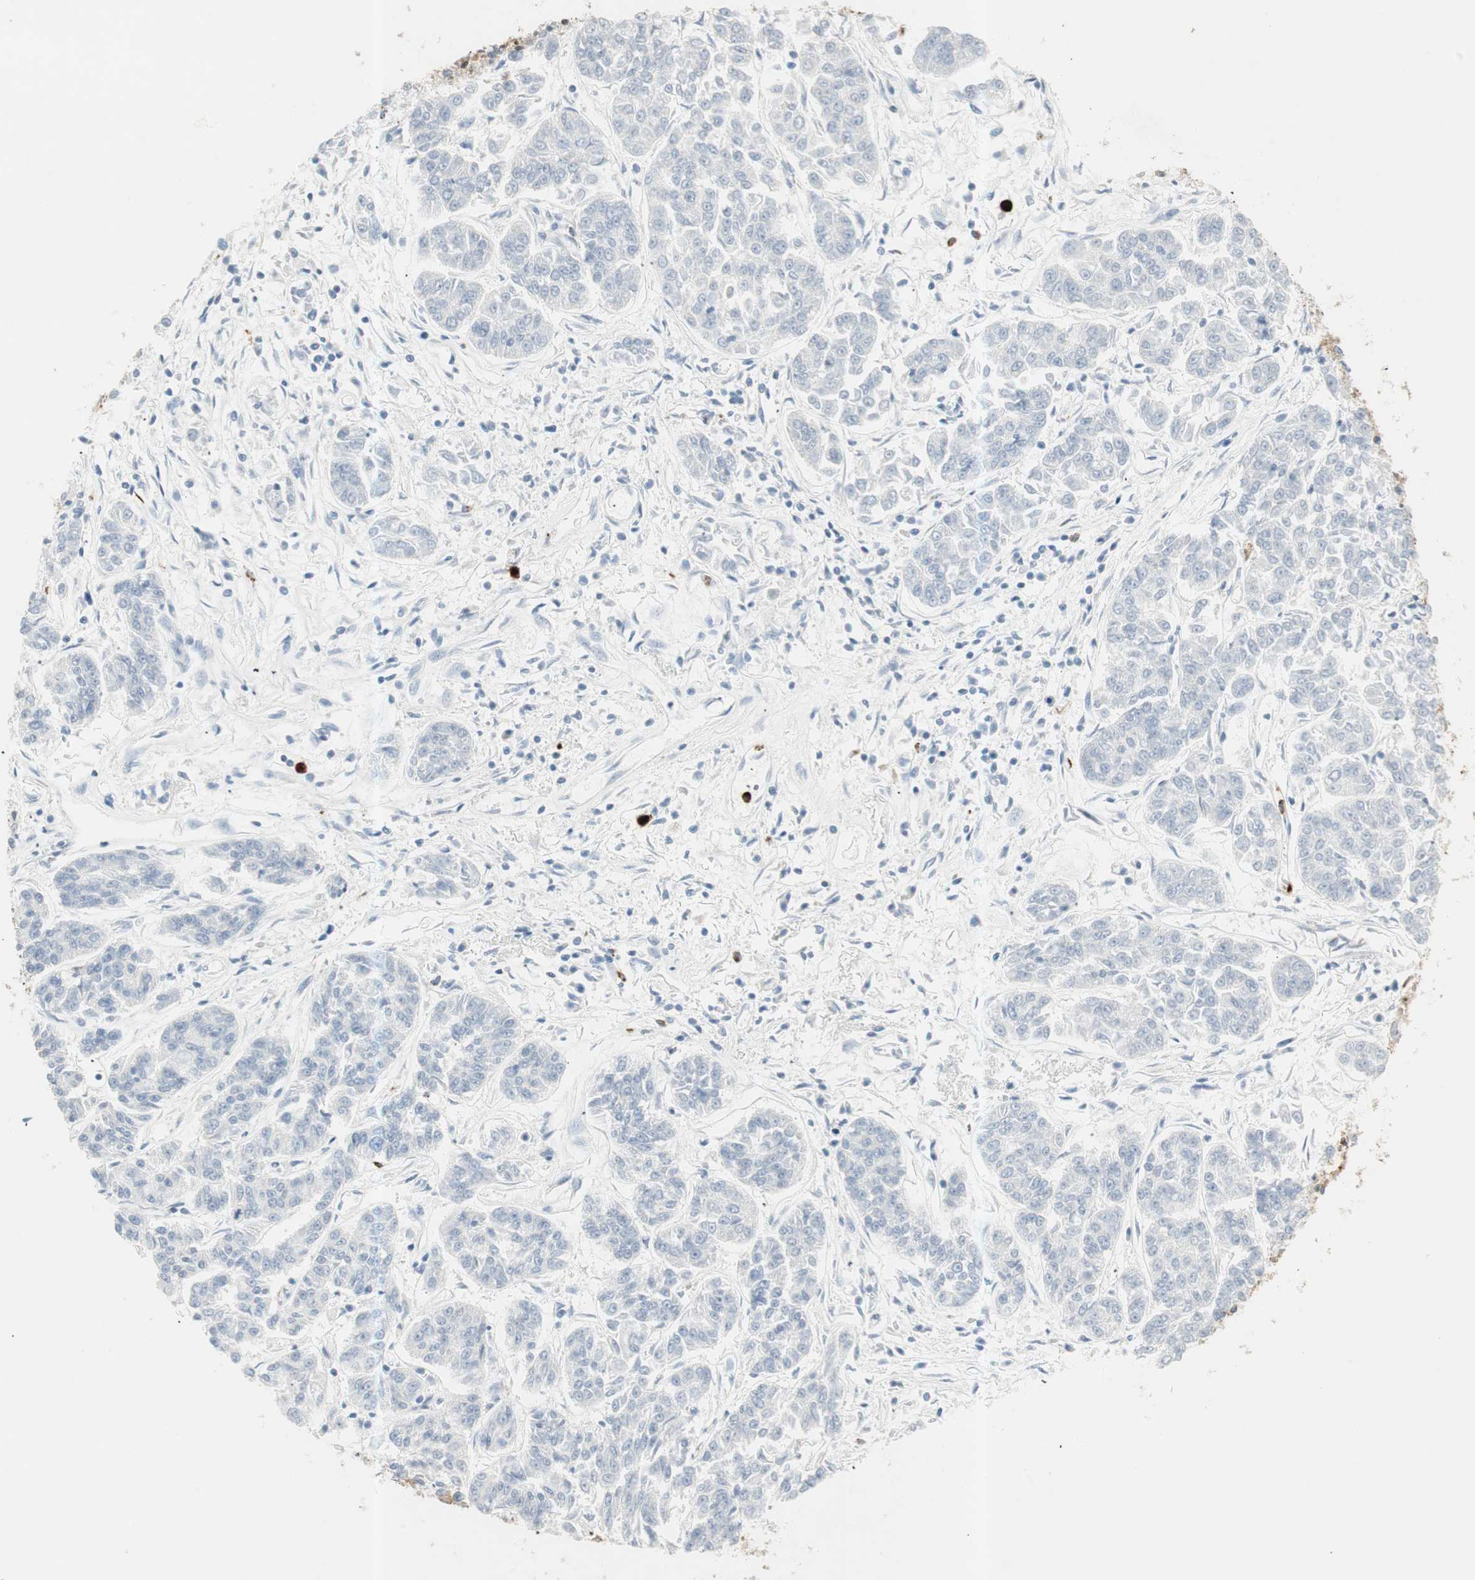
{"staining": {"intensity": "negative", "quantity": "none", "location": "none"}, "tissue": "lung cancer", "cell_type": "Tumor cells", "image_type": "cancer", "snomed": [{"axis": "morphology", "description": "Adenocarcinoma, NOS"}, {"axis": "topography", "description": "Lung"}], "caption": "DAB immunohistochemical staining of lung cancer shows no significant staining in tumor cells.", "gene": "PRTN3", "patient": {"sex": "male", "age": 84}}